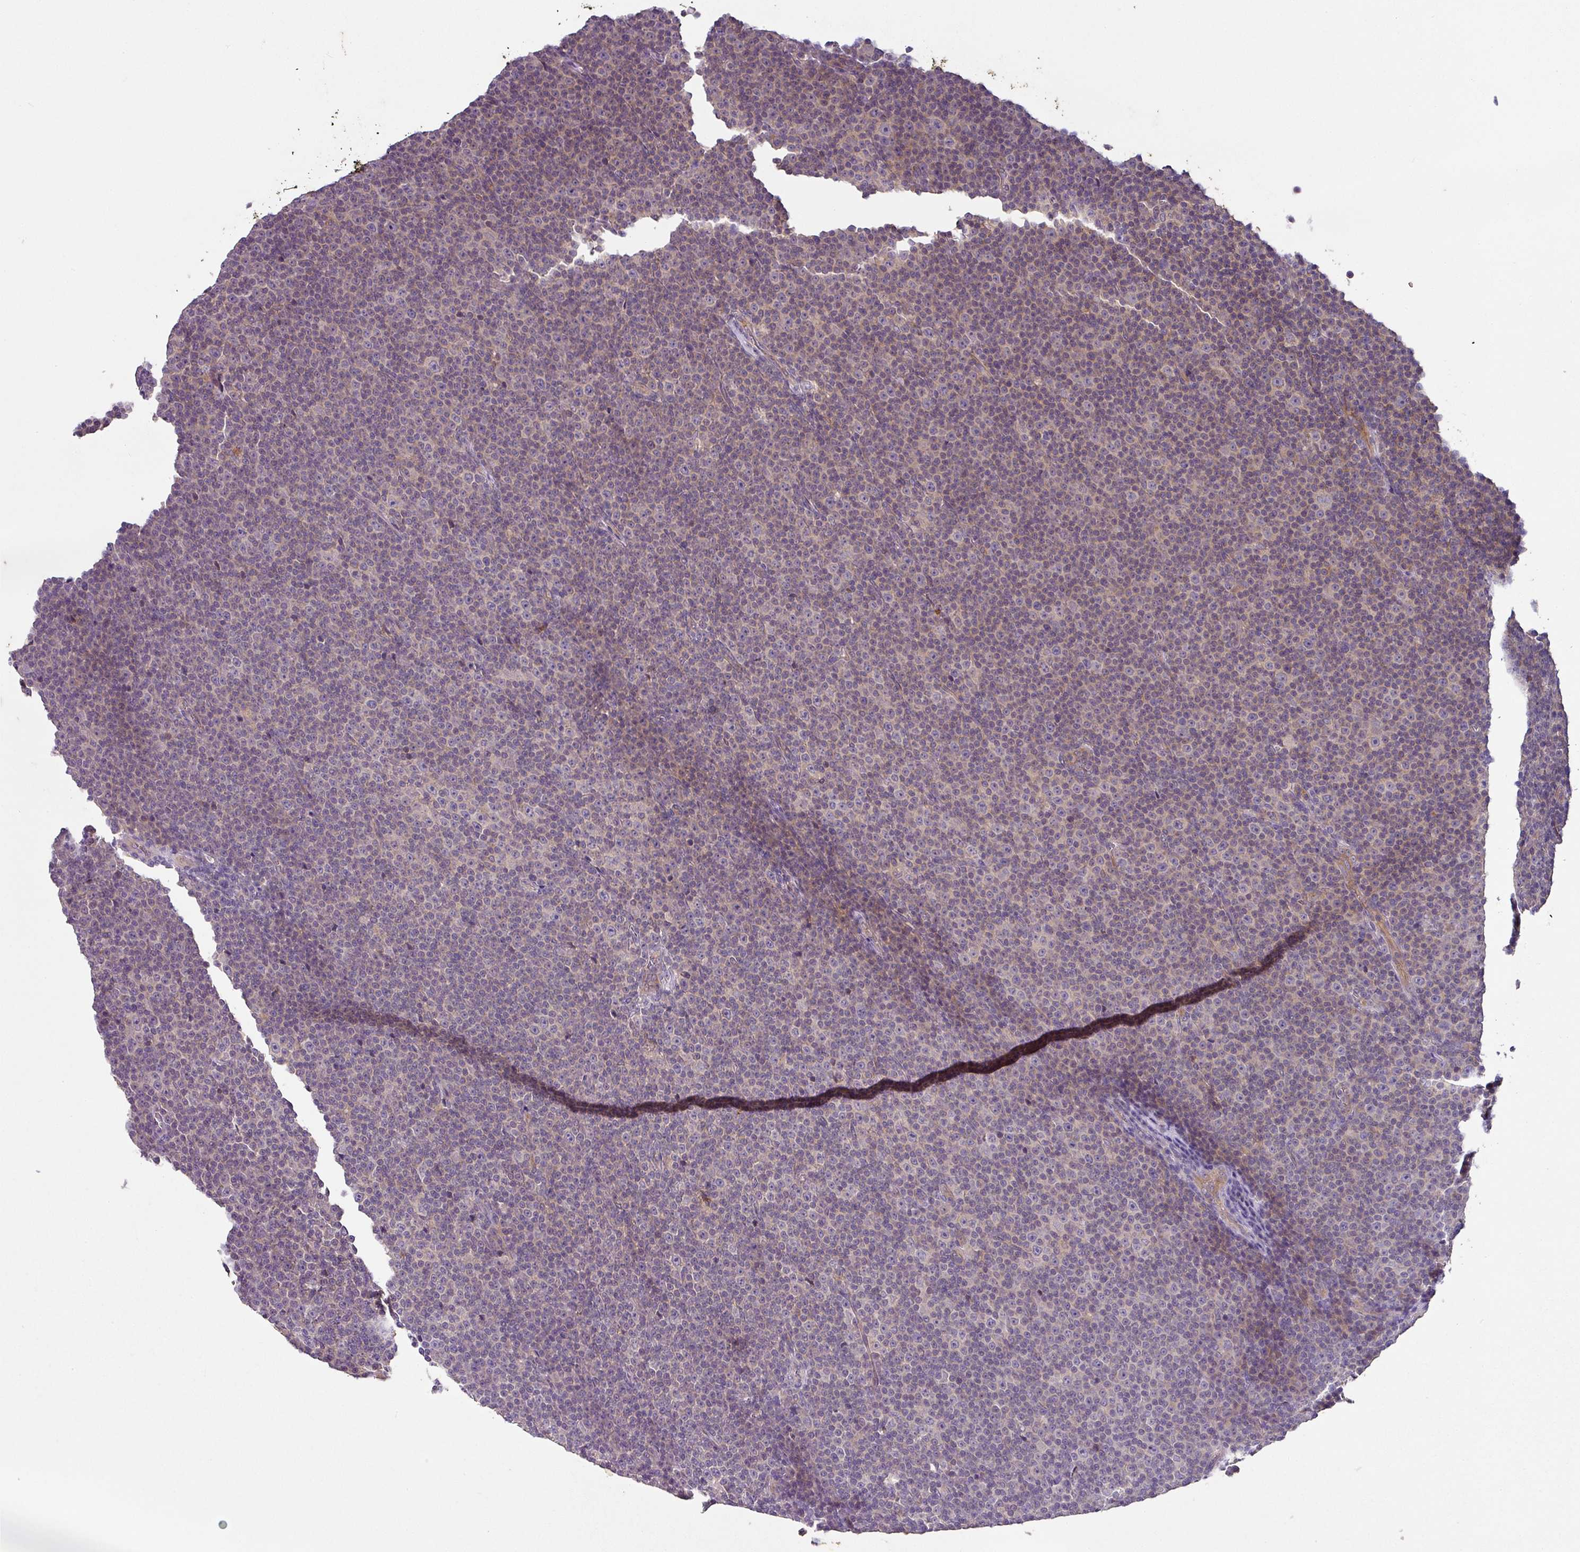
{"staining": {"intensity": "weak", "quantity": "<25%", "location": "cytoplasmic/membranous"}, "tissue": "lymphoma", "cell_type": "Tumor cells", "image_type": "cancer", "snomed": [{"axis": "morphology", "description": "Malignant lymphoma, non-Hodgkin's type, Low grade"}, {"axis": "topography", "description": "Lymph node"}], "caption": "The image reveals no significant expression in tumor cells of lymphoma.", "gene": "SKIC2", "patient": {"sex": "female", "age": 67}}